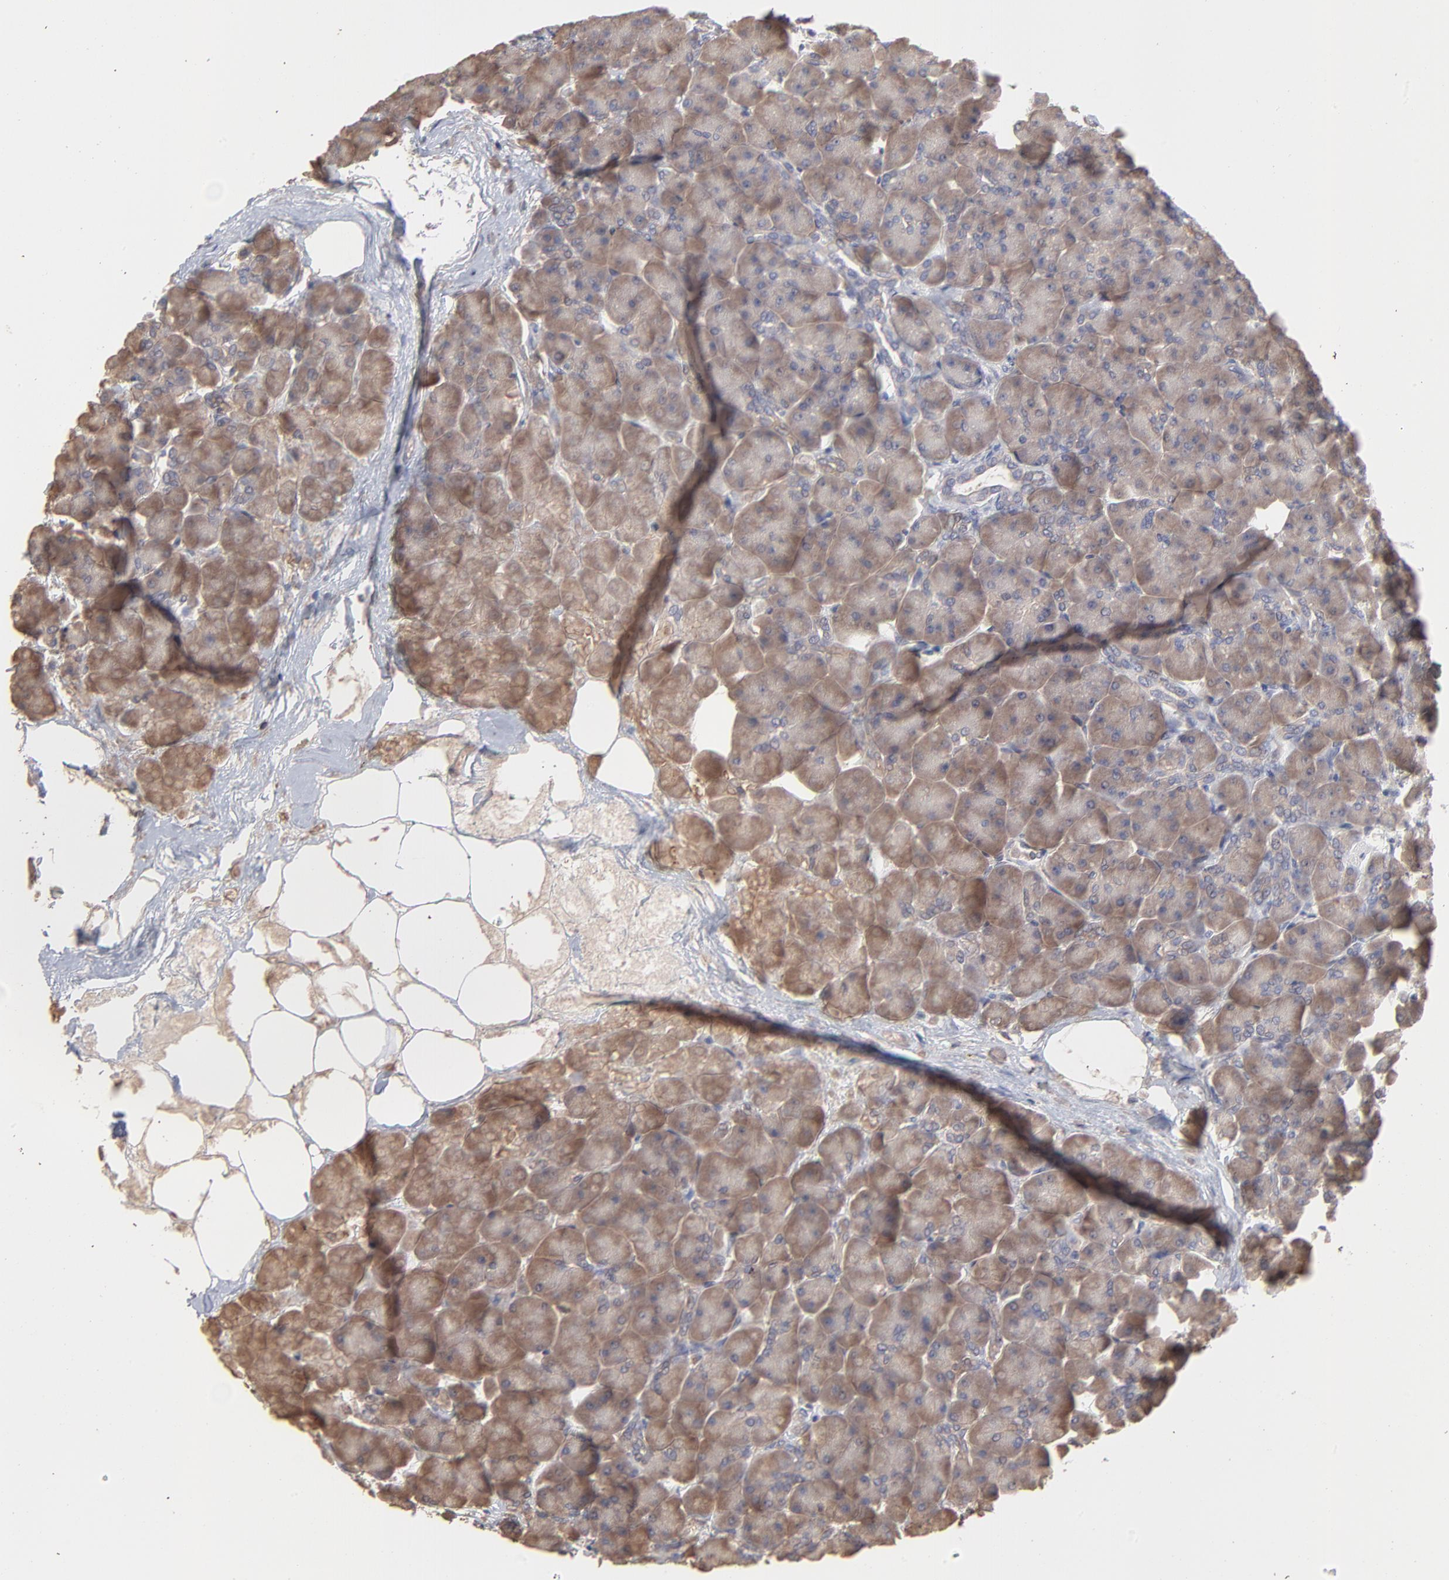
{"staining": {"intensity": "moderate", "quantity": ">75%", "location": "cytoplasmic/membranous"}, "tissue": "pancreas", "cell_type": "Exocrine glandular cells", "image_type": "normal", "snomed": [{"axis": "morphology", "description": "Normal tissue, NOS"}, {"axis": "topography", "description": "Pancreas"}], "caption": "Protein expression analysis of unremarkable pancreas displays moderate cytoplasmic/membranous expression in approximately >75% of exocrine glandular cells.", "gene": "TANGO2", "patient": {"sex": "male", "age": 66}}